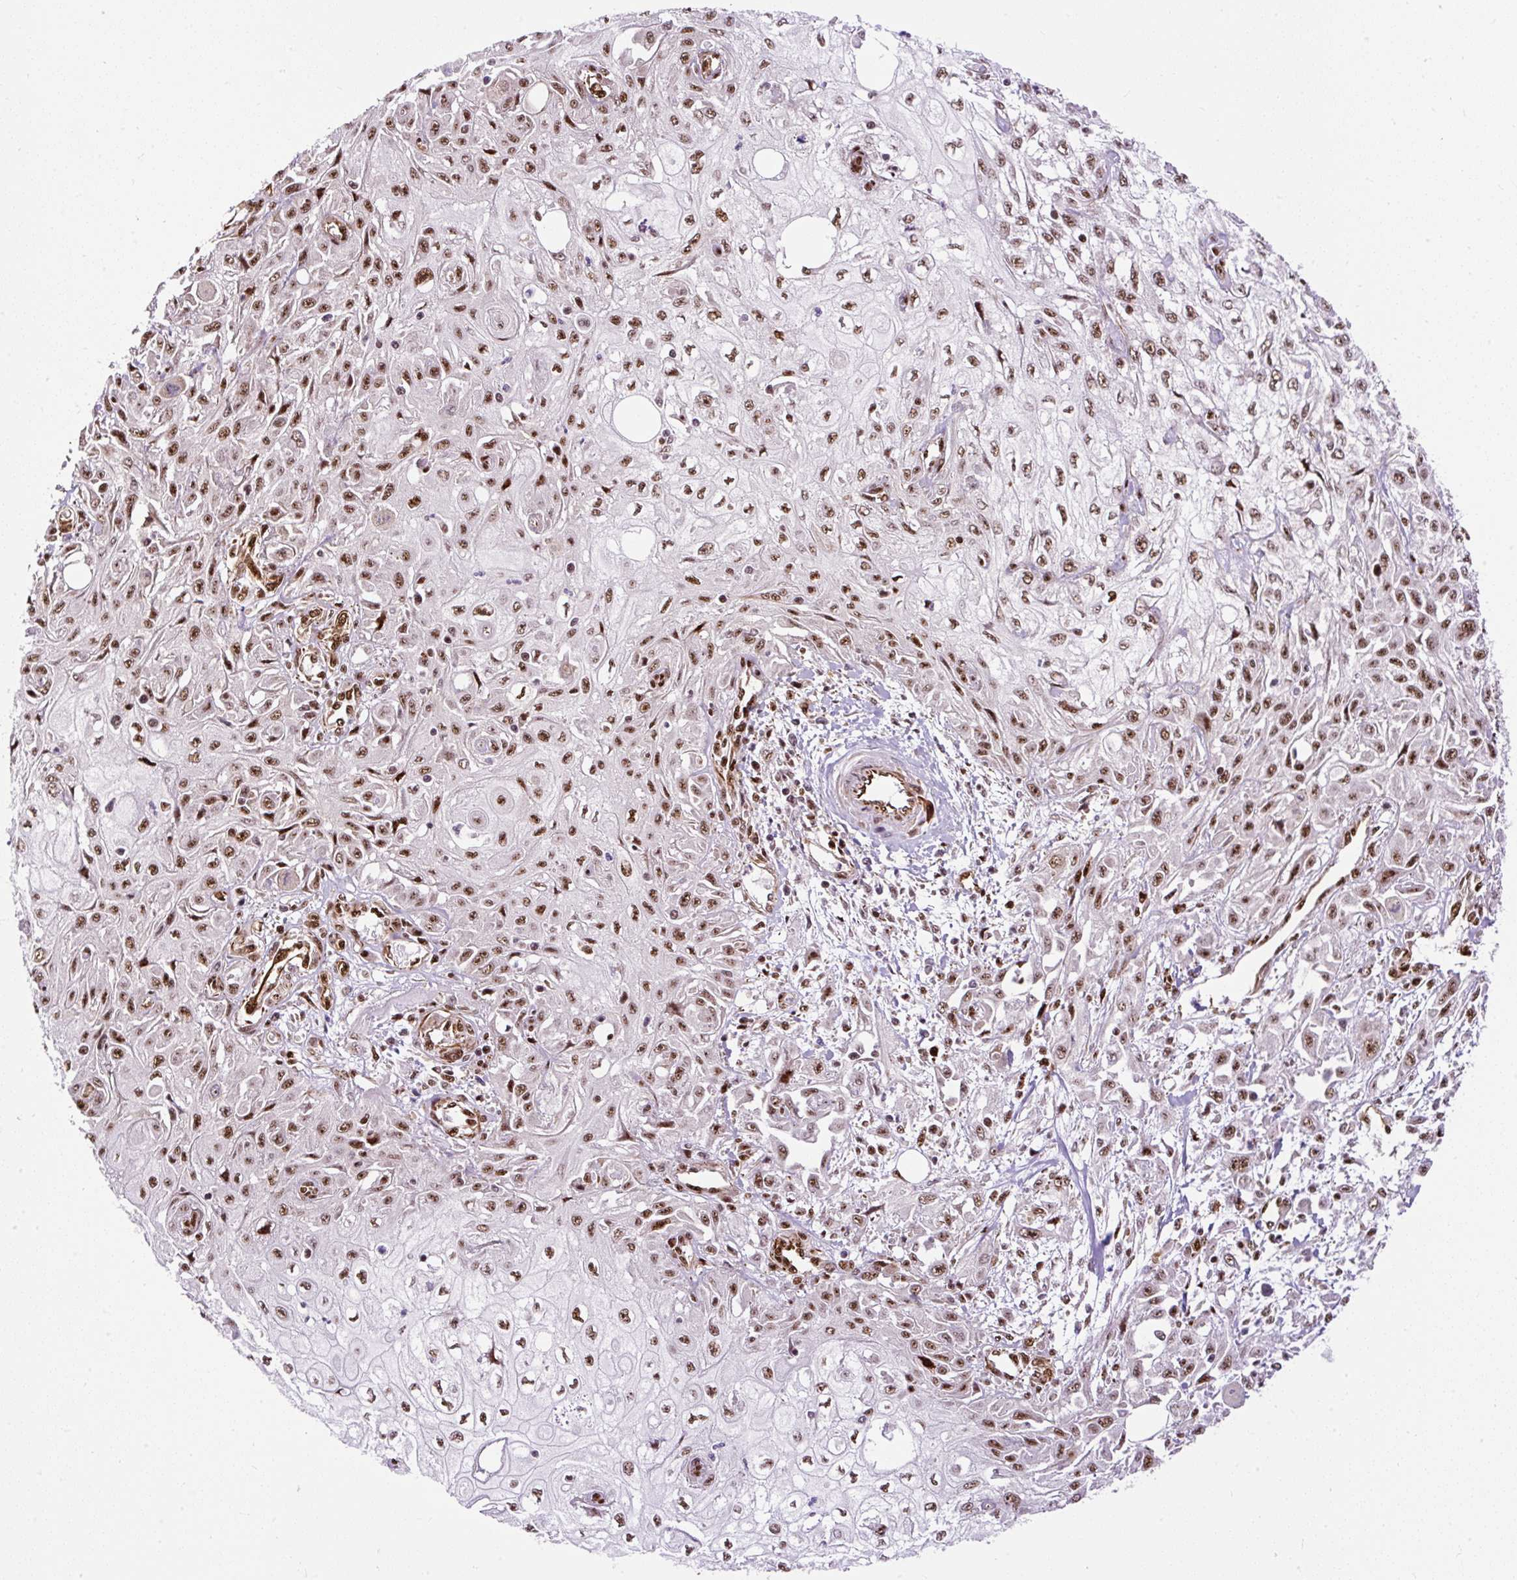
{"staining": {"intensity": "moderate", "quantity": ">75%", "location": "nuclear"}, "tissue": "skin cancer", "cell_type": "Tumor cells", "image_type": "cancer", "snomed": [{"axis": "morphology", "description": "Squamous cell carcinoma, NOS"}, {"axis": "morphology", "description": "Squamous cell carcinoma, metastatic, NOS"}, {"axis": "topography", "description": "Skin"}, {"axis": "topography", "description": "Lymph node"}], "caption": "Protein staining of metastatic squamous cell carcinoma (skin) tissue shows moderate nuclear positivity in about >75% of tumor cells.", "gene": "LUC7L2", "patient": {"sex": "male", "age": 75}}